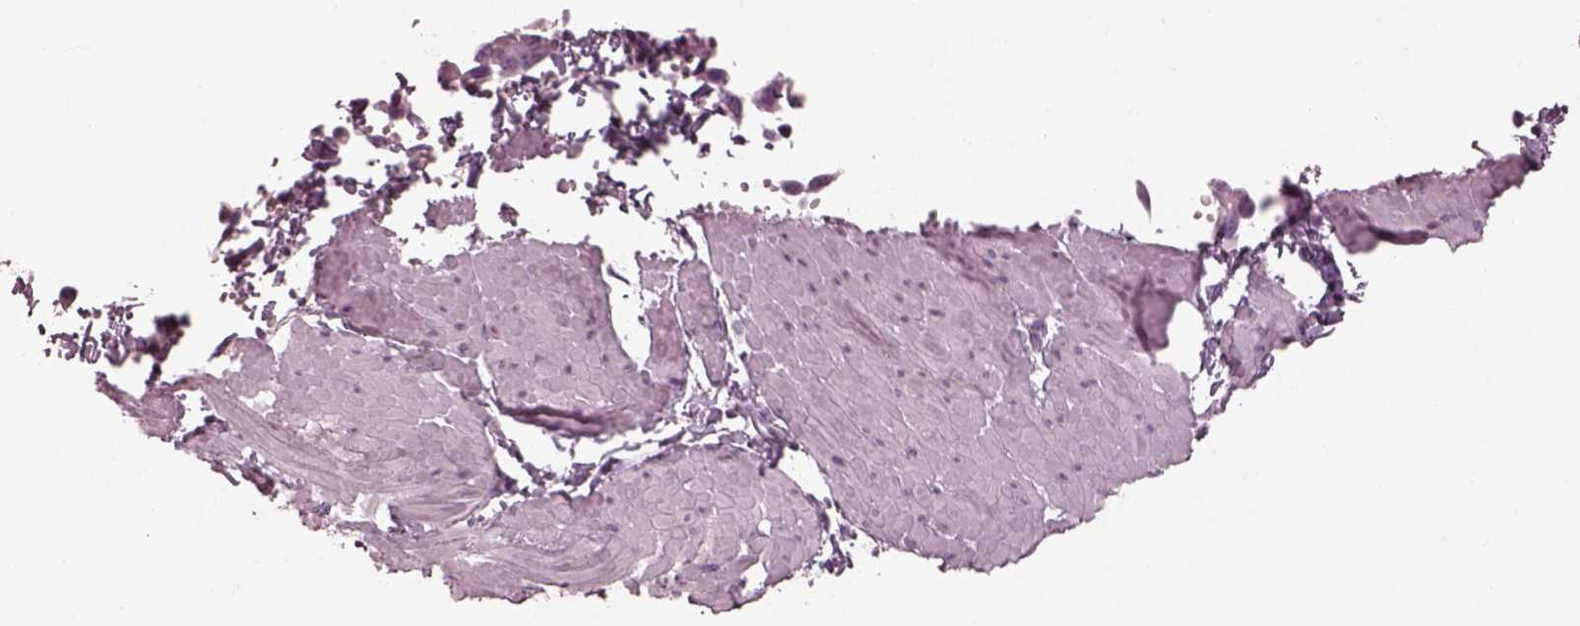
{"staining": {"intensity": "negative", "quantity": "none", "location": "none"}, "tissue": "adipose tissue", "cell_type": "Adipocytes", "image_type": "normal", "snomed": [{"axis": "morphology", "description": "Normal tissue, NOS"}, {"axis": "topography", "description": "Smooth muscle"}, {"axis": "topography", "description": "Peripheral nerve tissue"}], "caption": "A high-resolution histopathology image shows IHC staining of normal adipose tissue, which displays no significant staining in adipocytes.", "gene": "ENSG00000289258", "patient": {"sex": "male", "age": 58}}